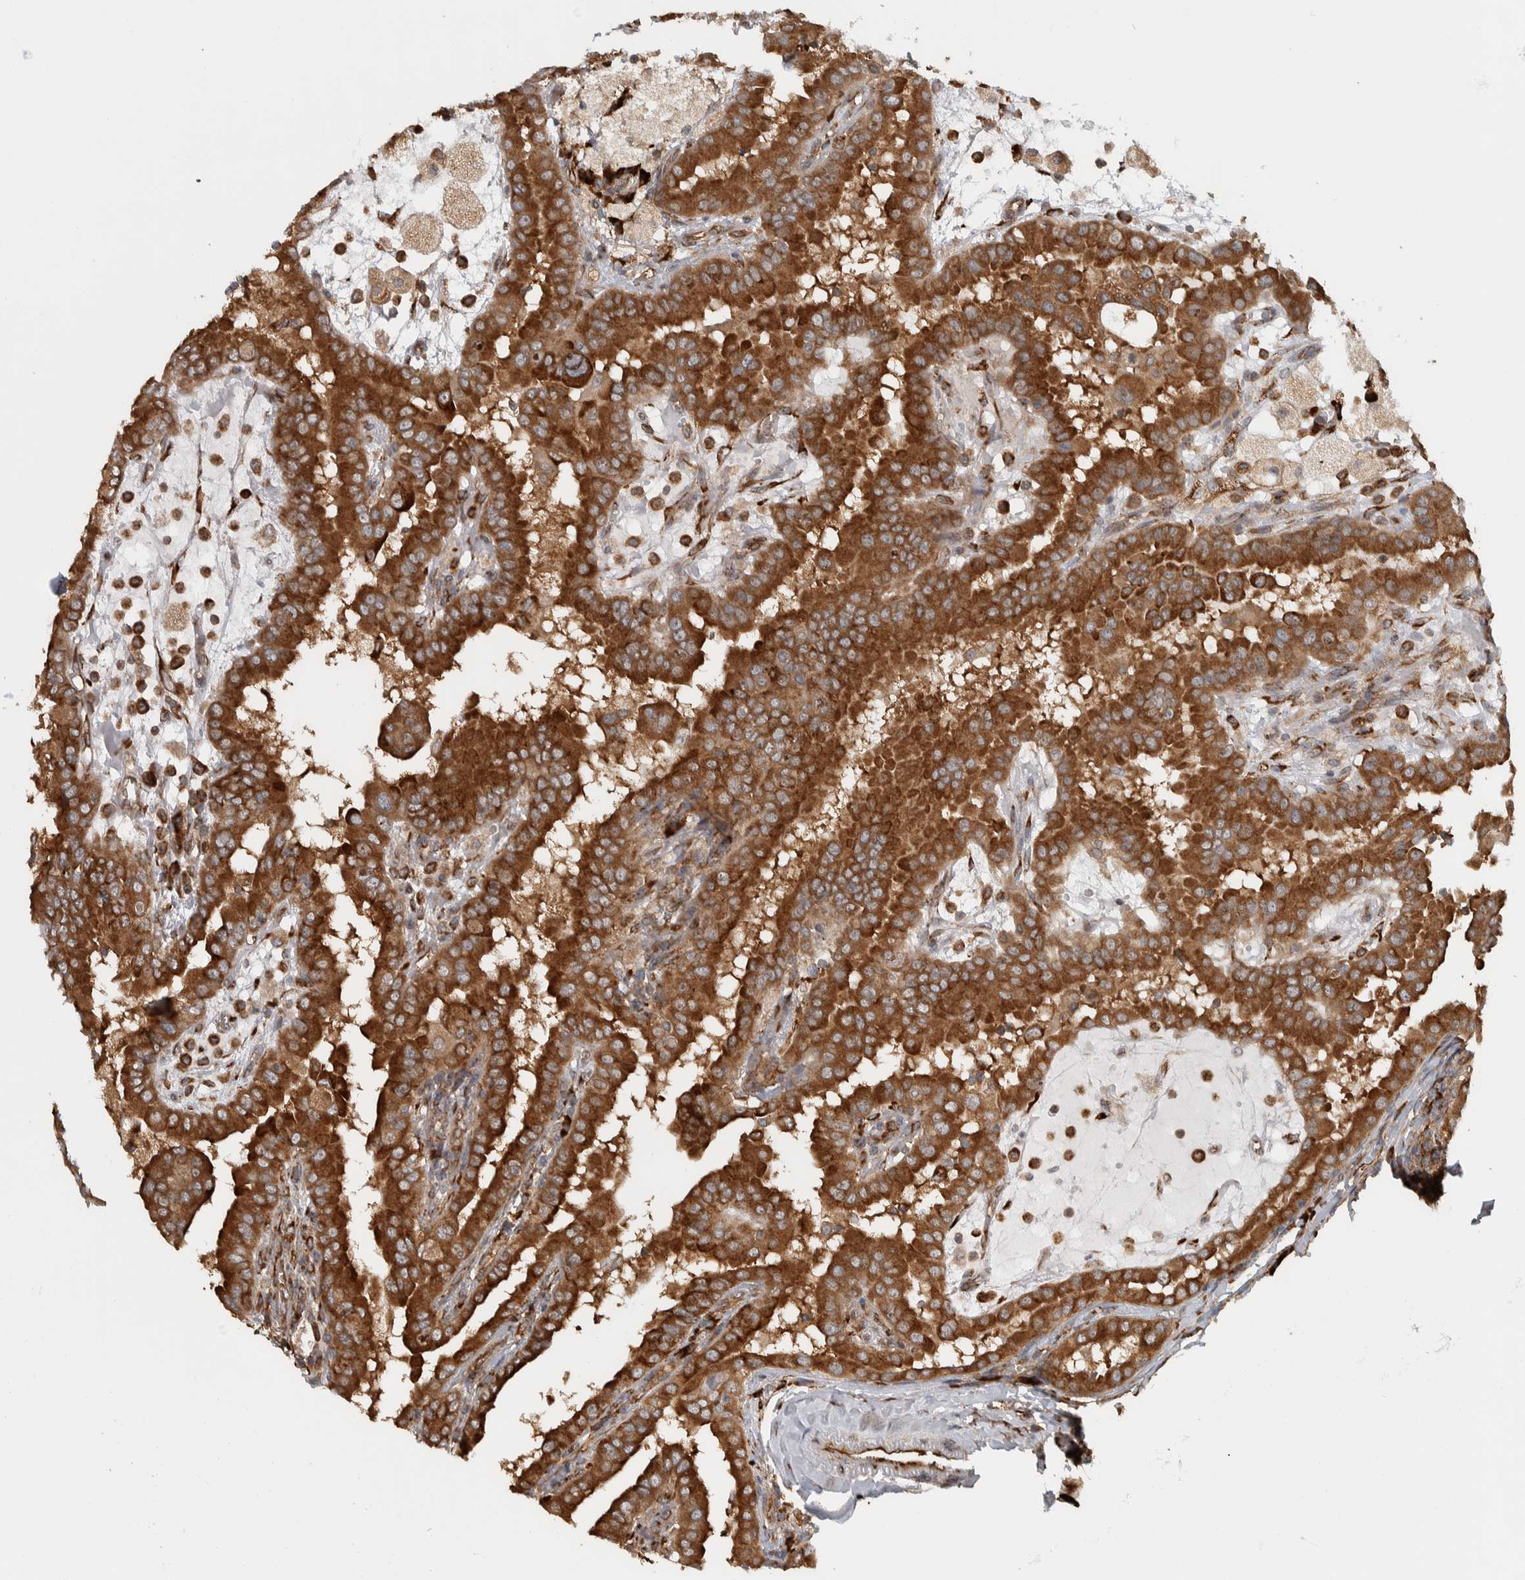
{"staining": {"intensity": "strong", "quantity": ">75%", "location": "cytoplasmic/membranous"}, "tissue": "thyroid cancer", "cell_type": "Tumor cells", "image_type": "cancer", "snomed": [{"axis": "morphology", "description": "Papillary adenocarcinoma, NOS"}, {"axis": "topography", "description": "Thyroid gland"}], "caption": "Strong cytoplasmic/membranous protein expression is identified in about >75% of tumor cells in papillary adenocarcinoma (thyroid).", "gene": "EIF3H", "patient": {"sex": "male", "age": 33}}